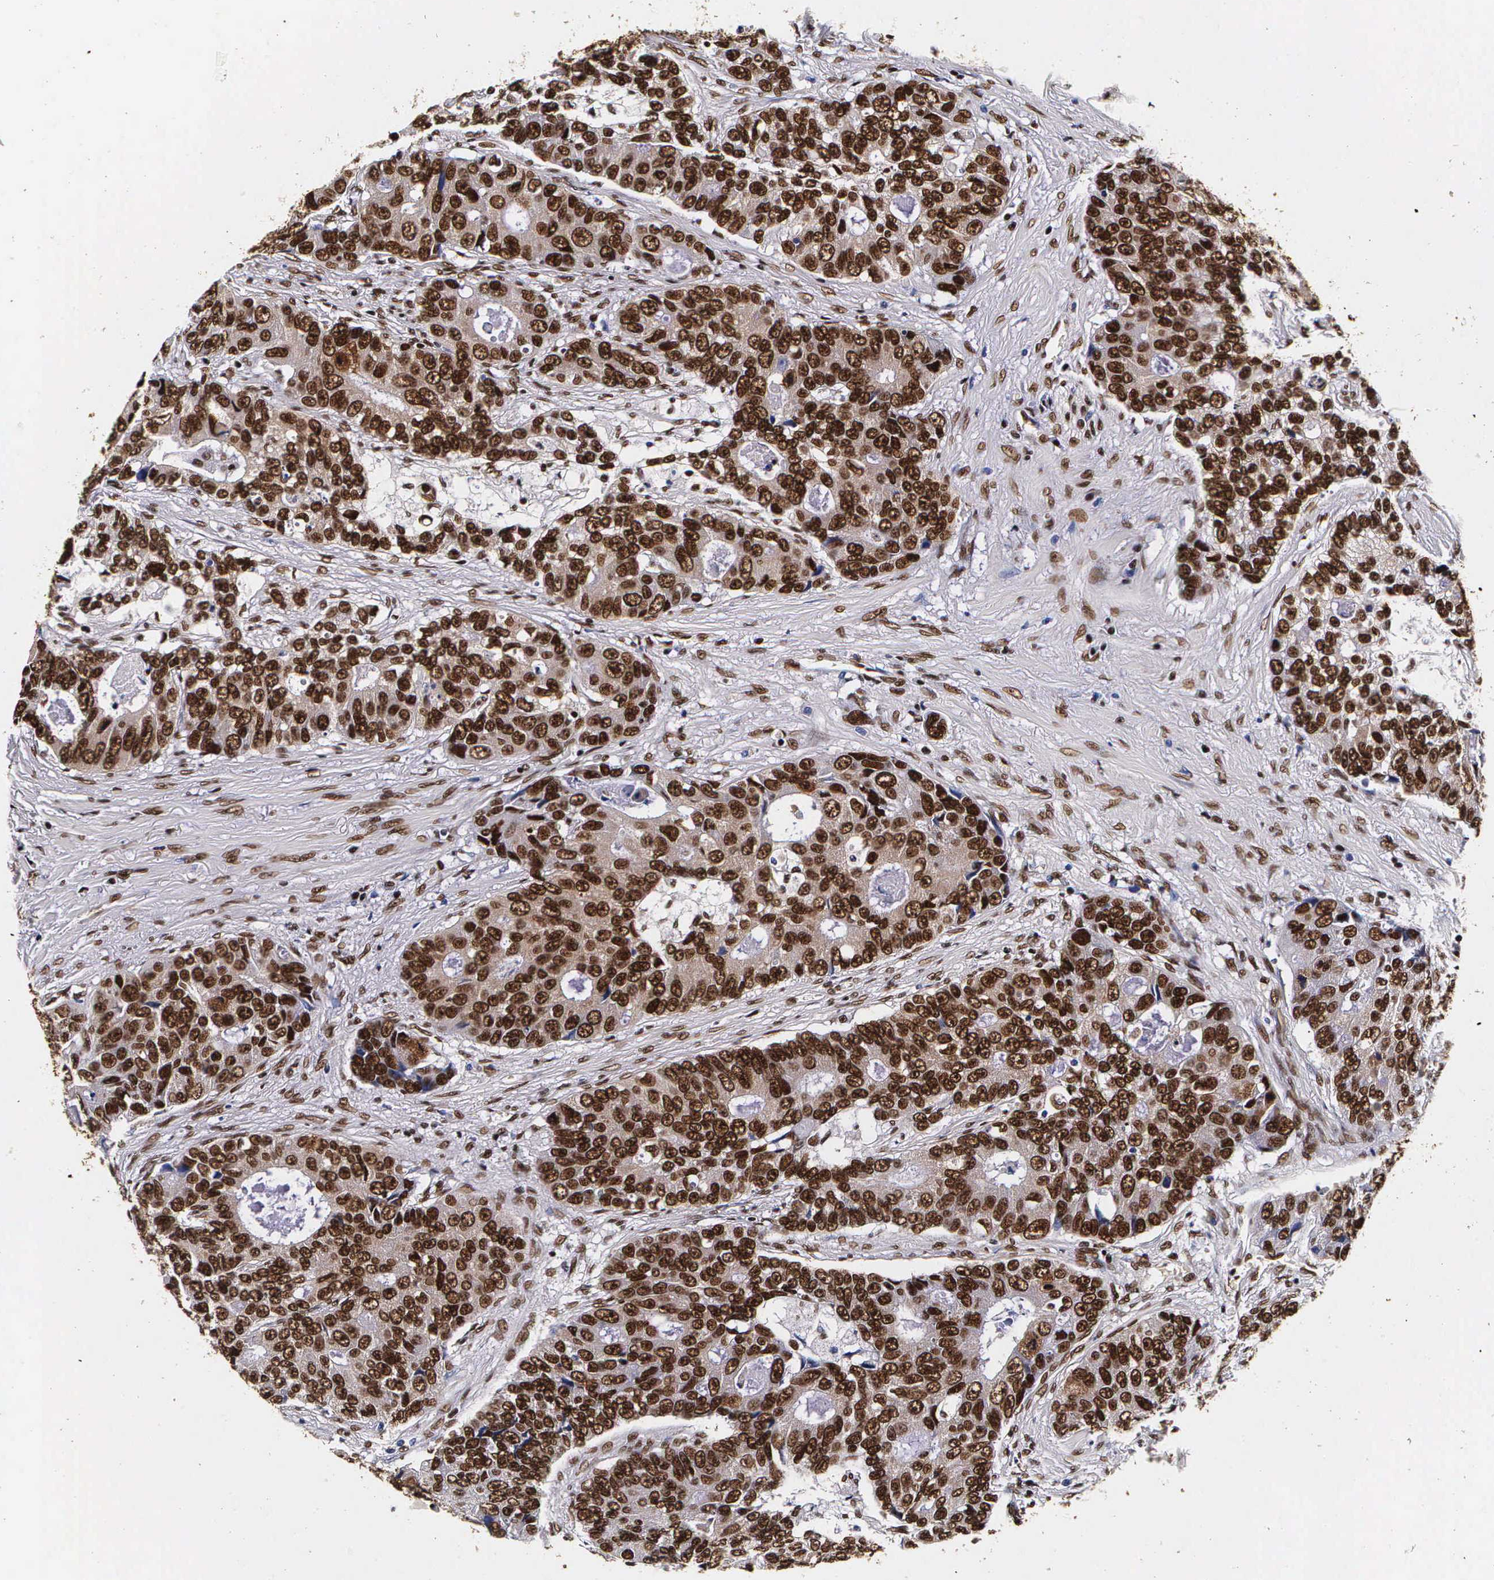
{"staining": {"intensity": "strong", "quantity": ">75%", "location": "cytoplasmic/membranous,nuclear"}, "tissue": "colorectal cancer", "cell_type": "Tumor cells", "image_type": "cancer", "snomed": [{"axis": "morphology", "description": "Adenocarcinoma, NOS"}, {"axis": "topography", "description": "Rectum"}], "caption": "A photomicrograph showing strong cytoplasmic/membranous and nuclear expression in approximately >75% of tumor cells in colorectal adenocarcinoma, as visualized by brown immunohistochemical staining.", "gene": "PABPN1", "patient": {"sex": "female", "age": 67}}